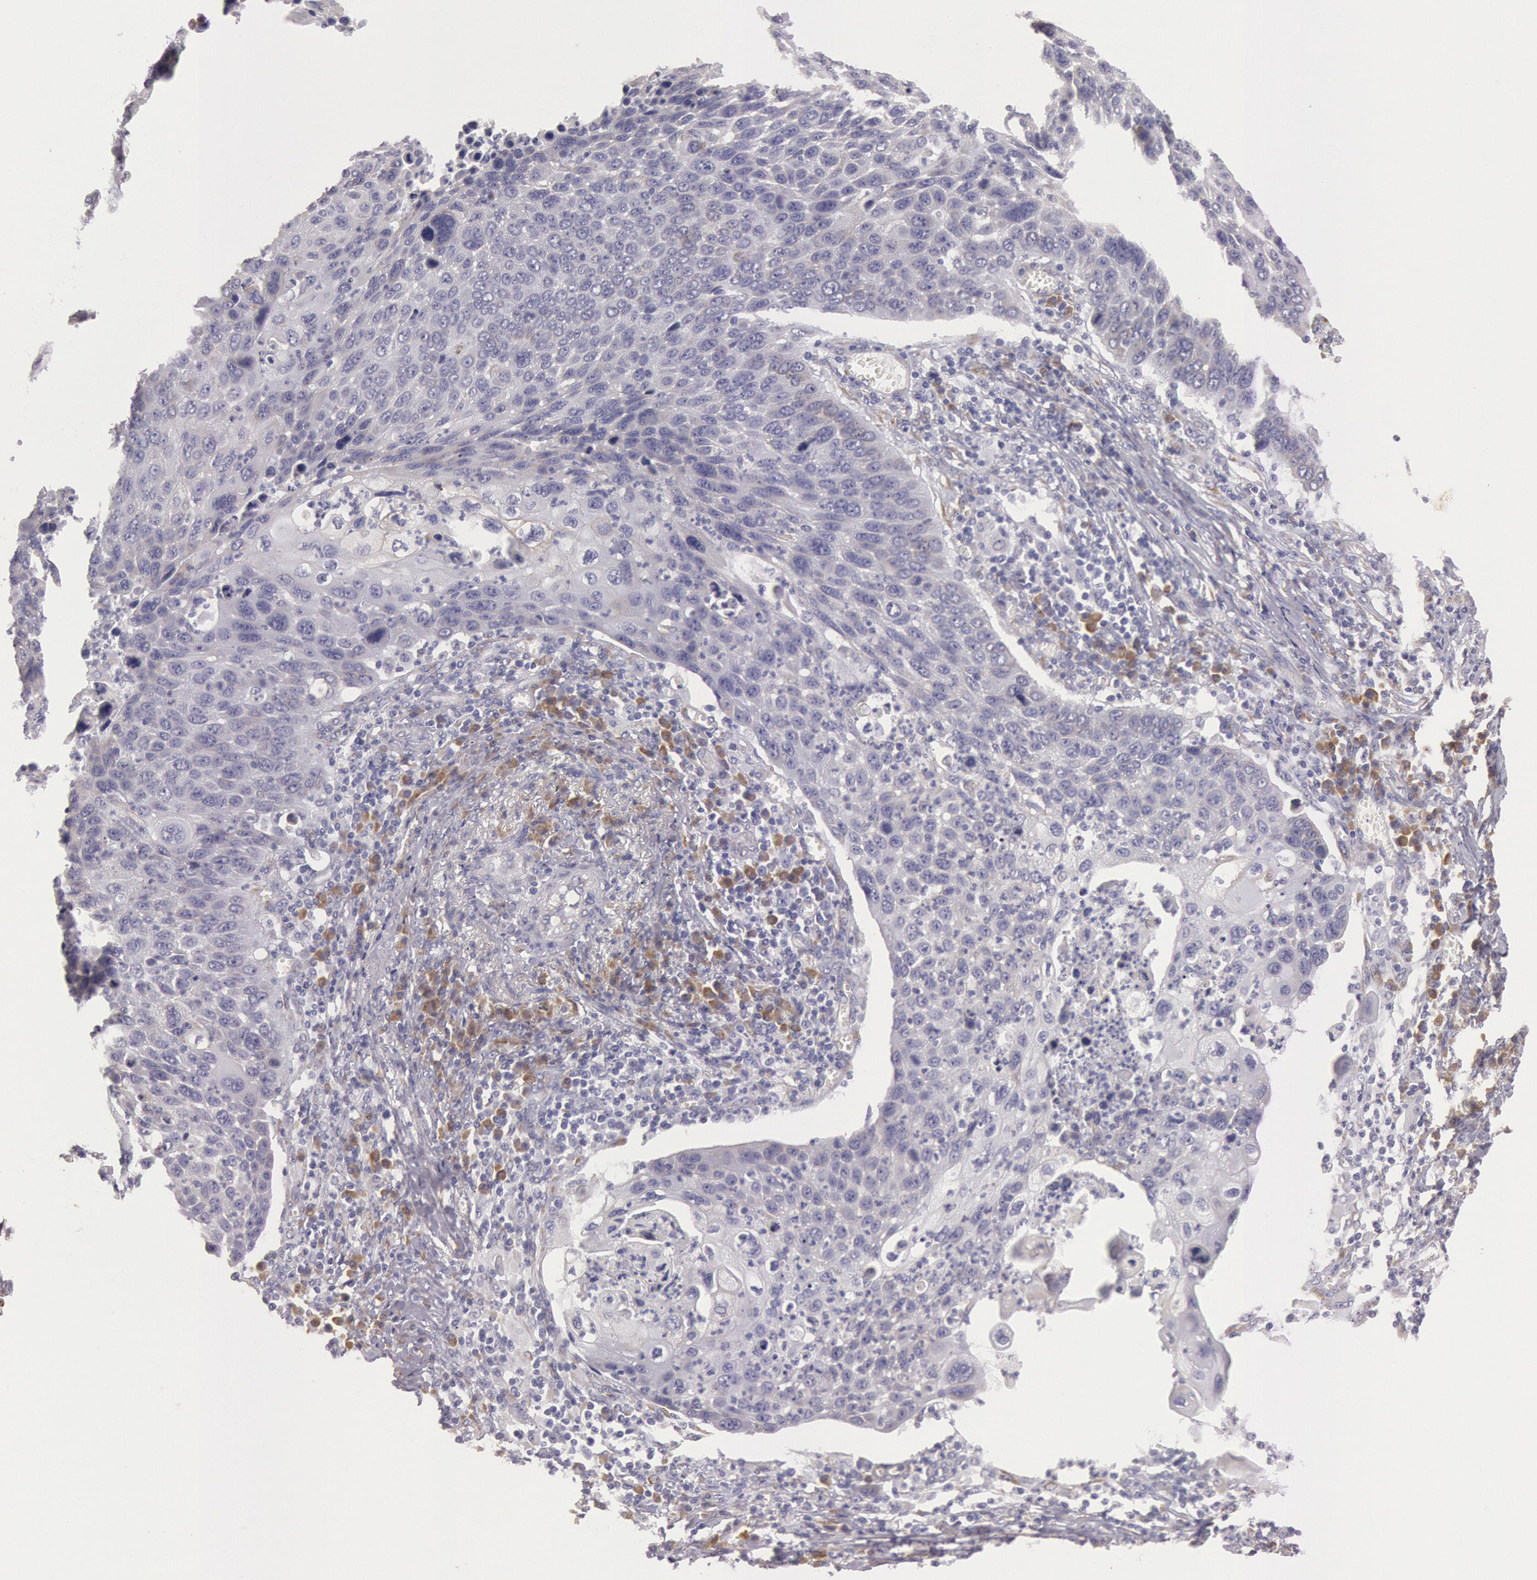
{"staining": {"intensity": "negative", "quantity": "none", "location": "none"}, "tissue": "lung cancer", "cell_type": "Tumor cells", "image_type": "cancer", "snomed": [{"axis": "morphology", "description": "Squamous cell carcinoma, NOS"}, {"axis": "topography", "description": "Lung"}], "caption": "Lung cancer (squamous cell carcinoma) stained for a protein using IHC reveals no staining tumor cells.", "gene": "CIDEB", "patient": {"sex": "male", "age": 68}}